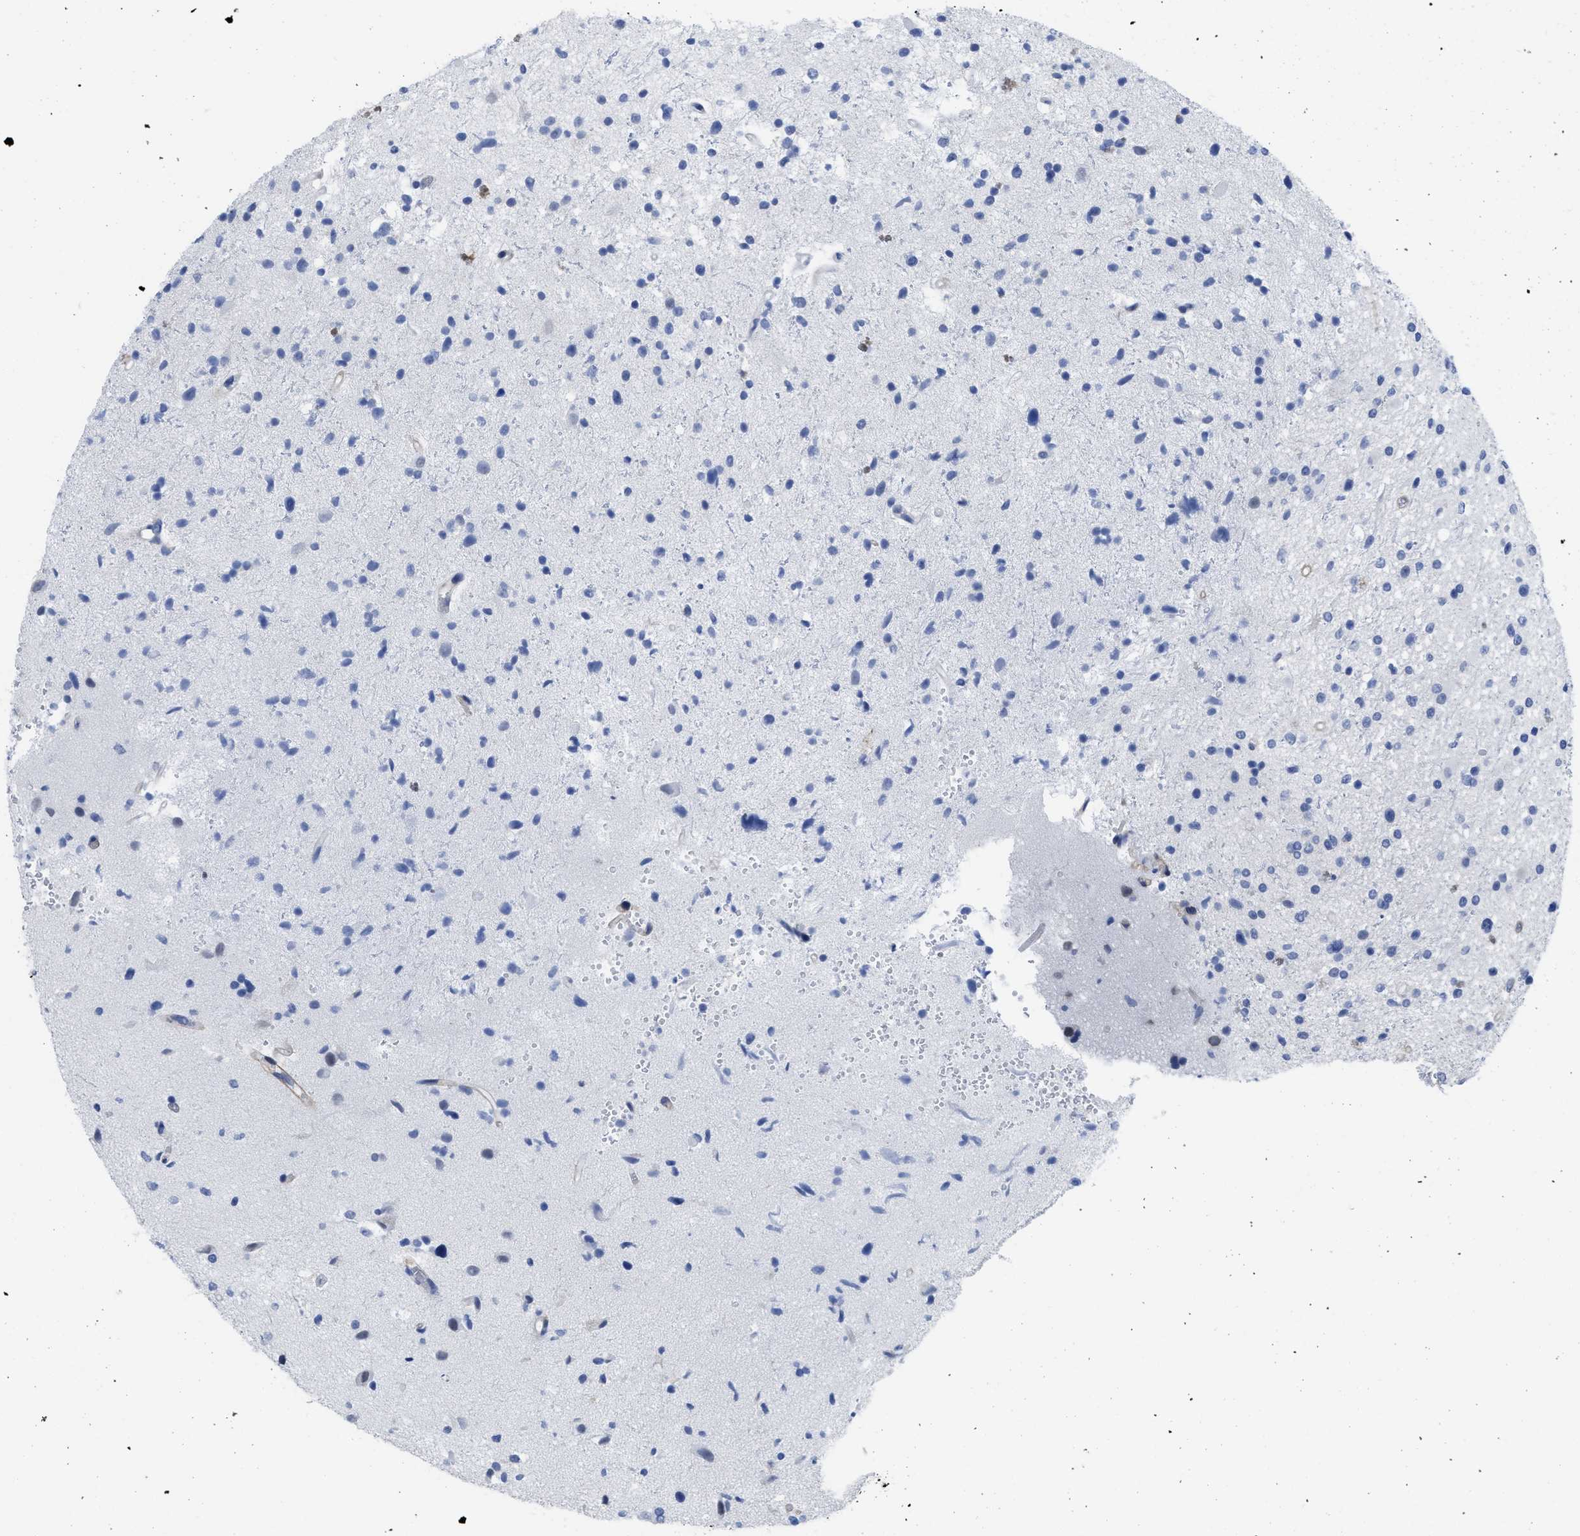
{"staining": {"intensity": "negative", "quantity": "none", "location": "none"}, "tissue": "glioma", "cell_type": "Tumor cells", "image_type": "cancer", "snomed": [{"axis": "morphology", "description": "Glioma, malignant, High grade"}, {"axis": "topography", "description": "Brain"}], "caption": "This histopathology image is of glioma stained with immunohistochemistry (IHC) to label a protein in brown with the nuclei are counter-stained blue. There is no expression in tumor cells. (DAB (3,3'-diaminobenzidine) IHC visualized using brightfield microscopy, high magnification).", "gene": "ACKR1", "patient": {"sex": "male", "age": 33}}